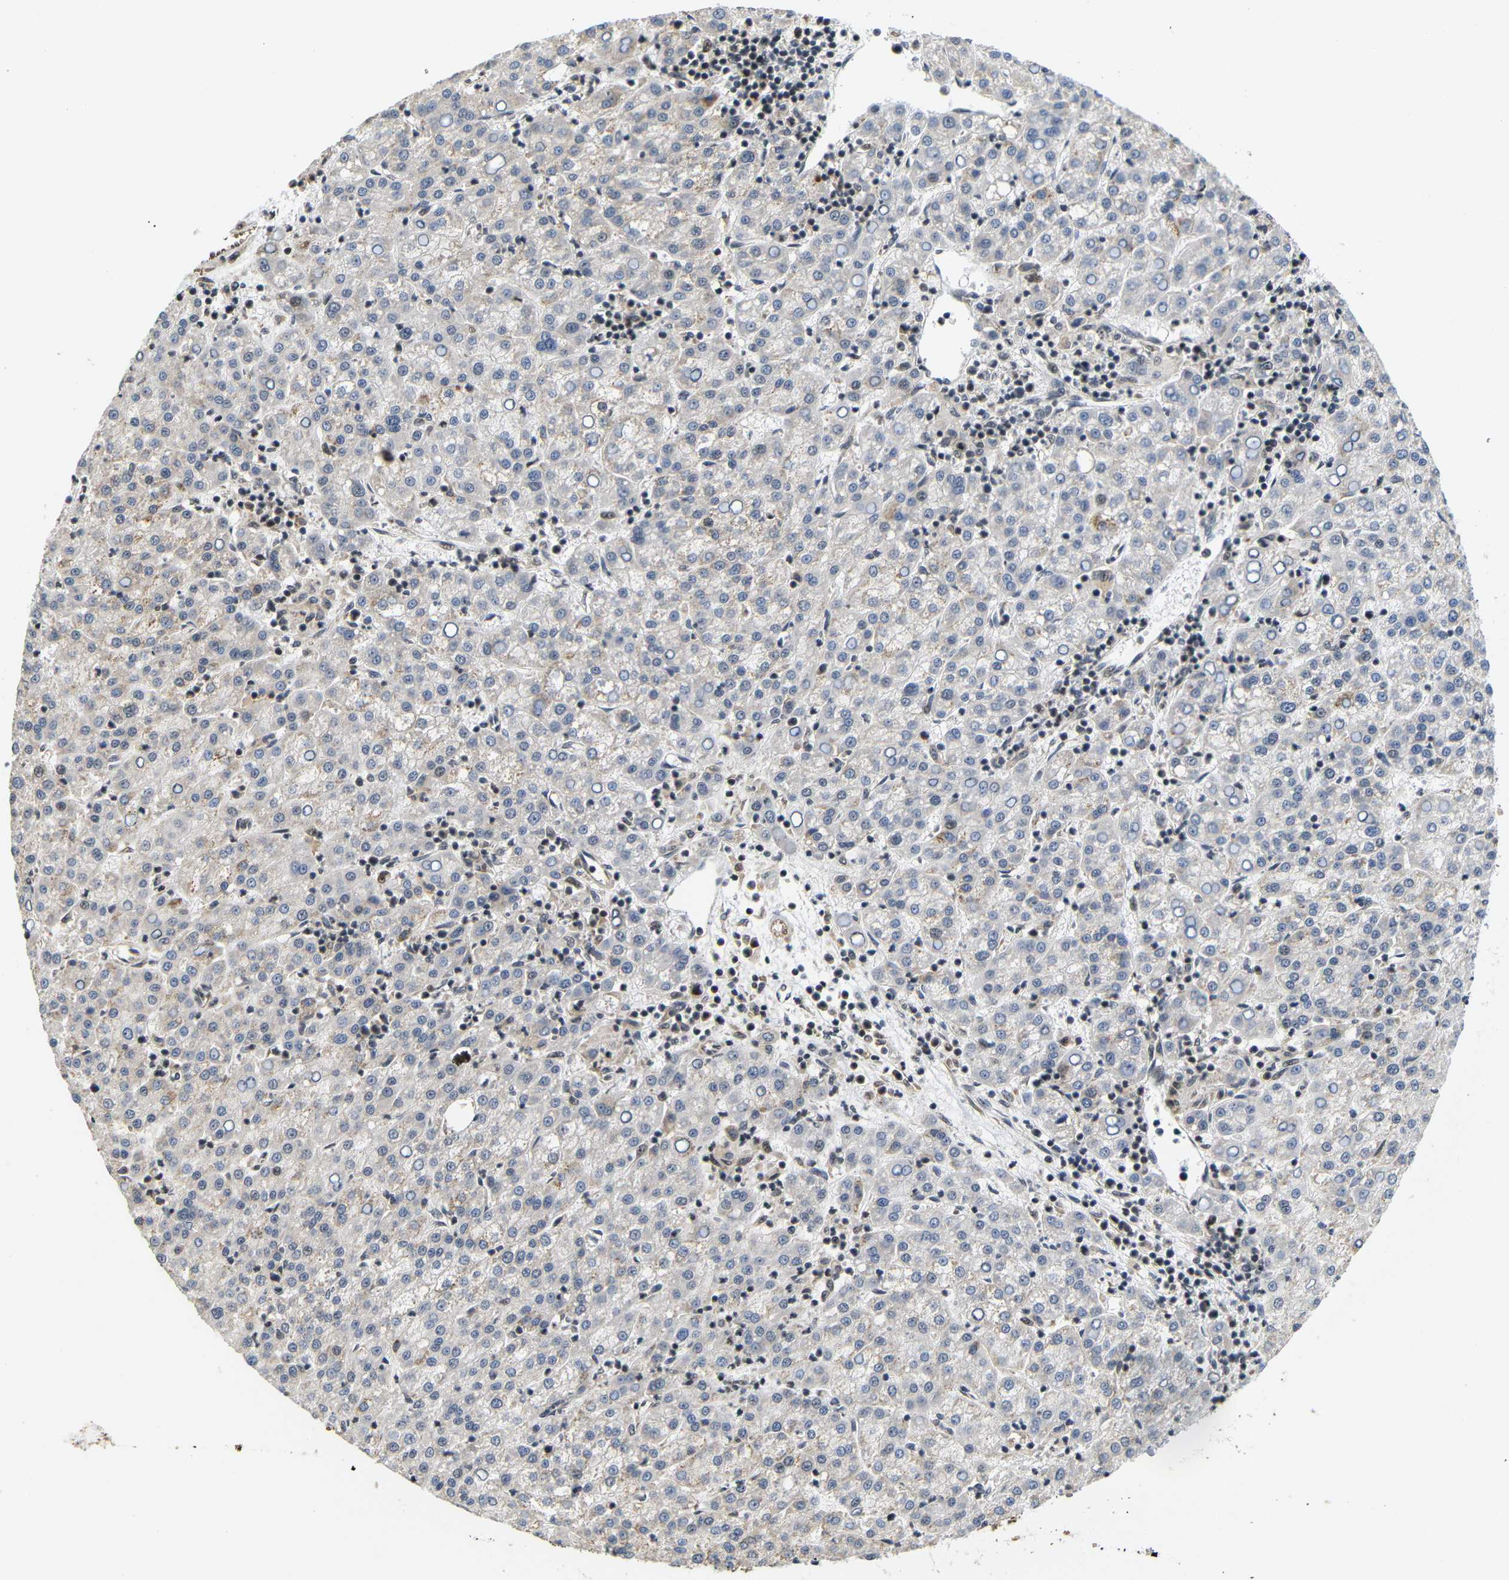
{"staining": {"intensity": "weak", "quantity": ">75%", "location": "cytoplasmic/membranous"}, "tissue": "liver cancer", "cell_type": "Tumor cells", "image_type": "cancer", "snomed": [{"axis": "morphology", "description": "Carcinoma, Hepatocellular, NOS"}, {"axis": "topography", "description": "Liver"}], "caption": "Tumor cells show low levels of weak cytoplasmic/membranous staining in approximately >75% of cells in liver hepatocellular carcinoma. (IHC, brightfield microscopy, high magnification).", "gene": "GJA5", "patient": {"sex": "female", "age": 58}}